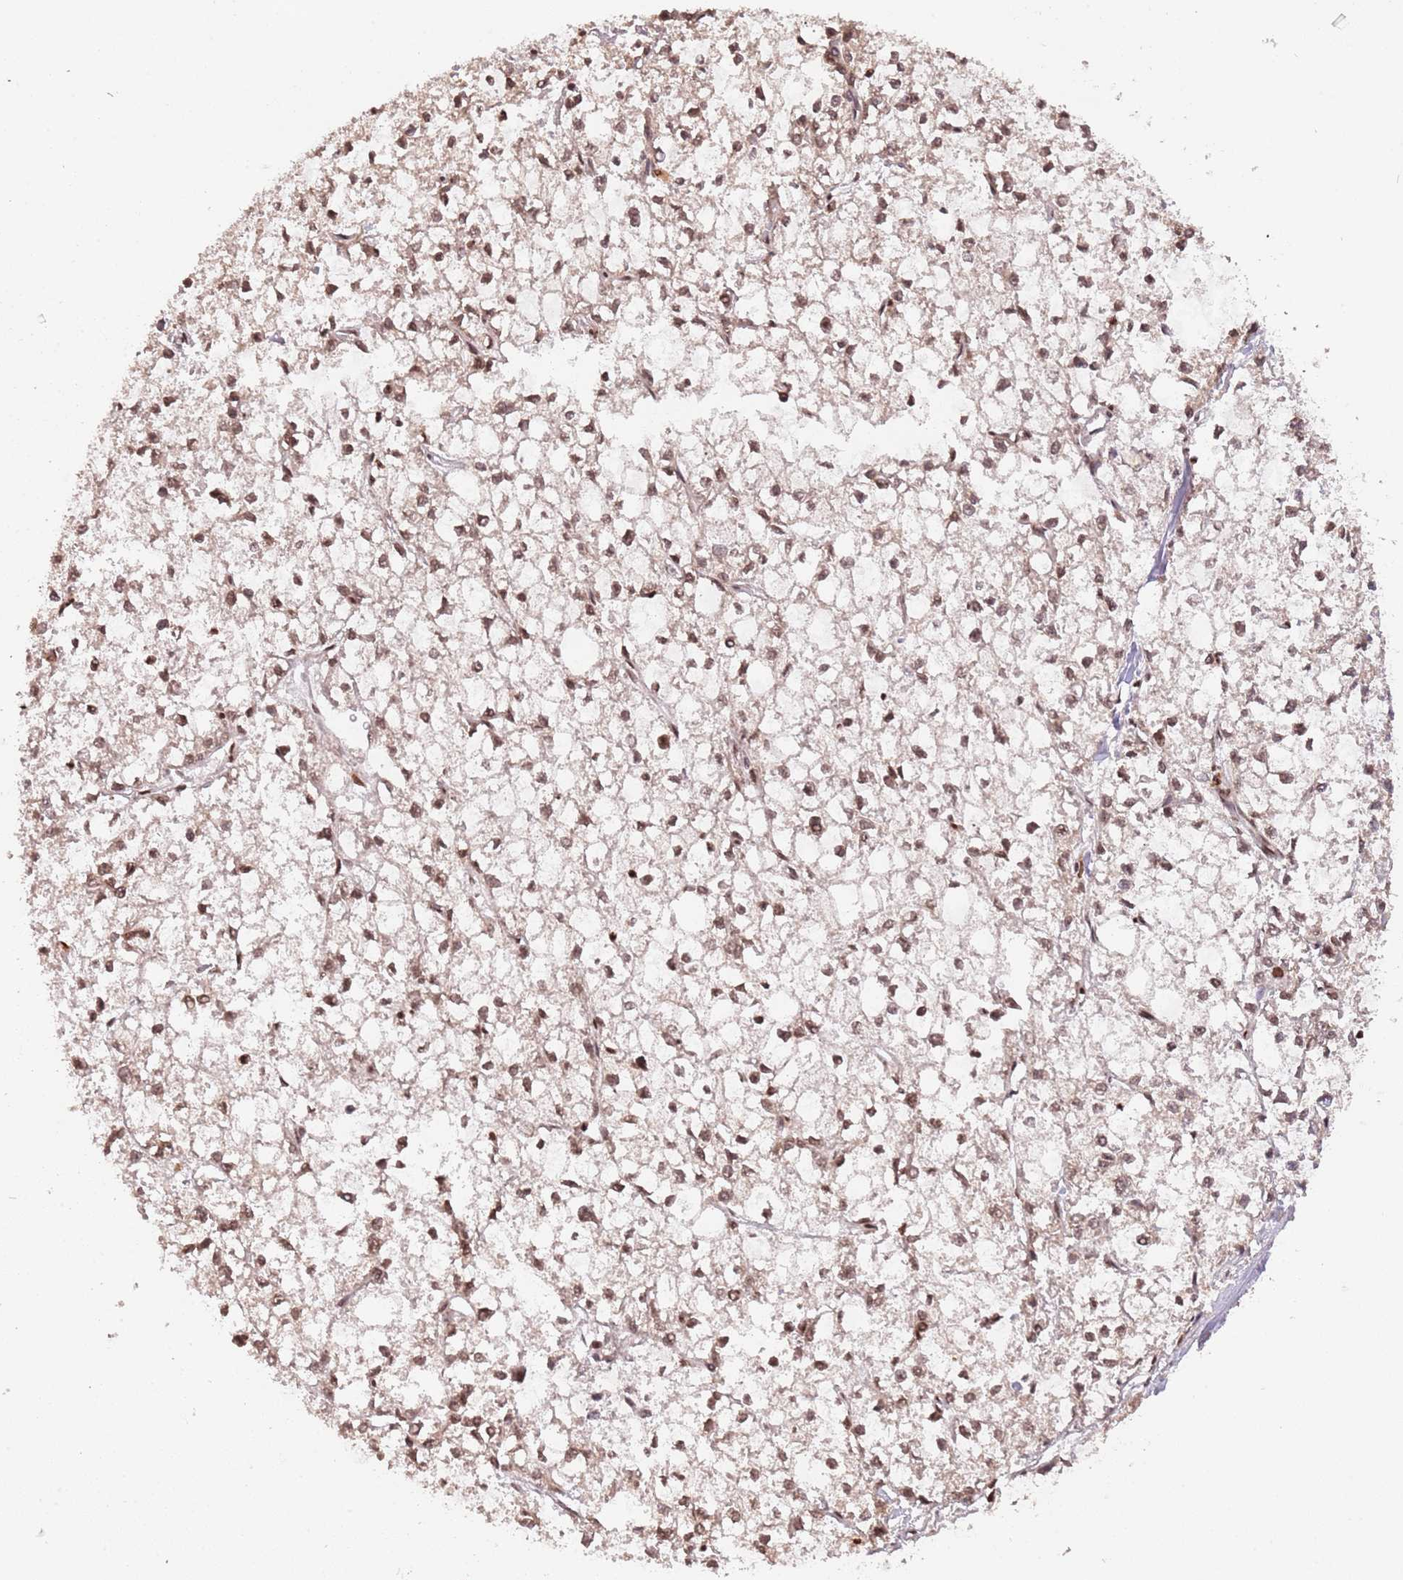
{"staining": {"intensity": "moderate", "quantity": ">75%", "location": "nuclear"}, "tissue": "liver cancer", "cell_type": "Tumor cells", "image_type": "cancer", "snomed": [{"axis": "morphology", "description": "Carcinoma, Hepatocellular, NOS"}, {"axis": "topography", "description": "Liver"}], "caption": "This is an image of immunohistochemistry (IHC) staining of liver cancer, which shows moderate positivity in the nuclear of tumor cells.", "gene": "SAMSN1", "patient": {"sex": "female", "age": 43}}